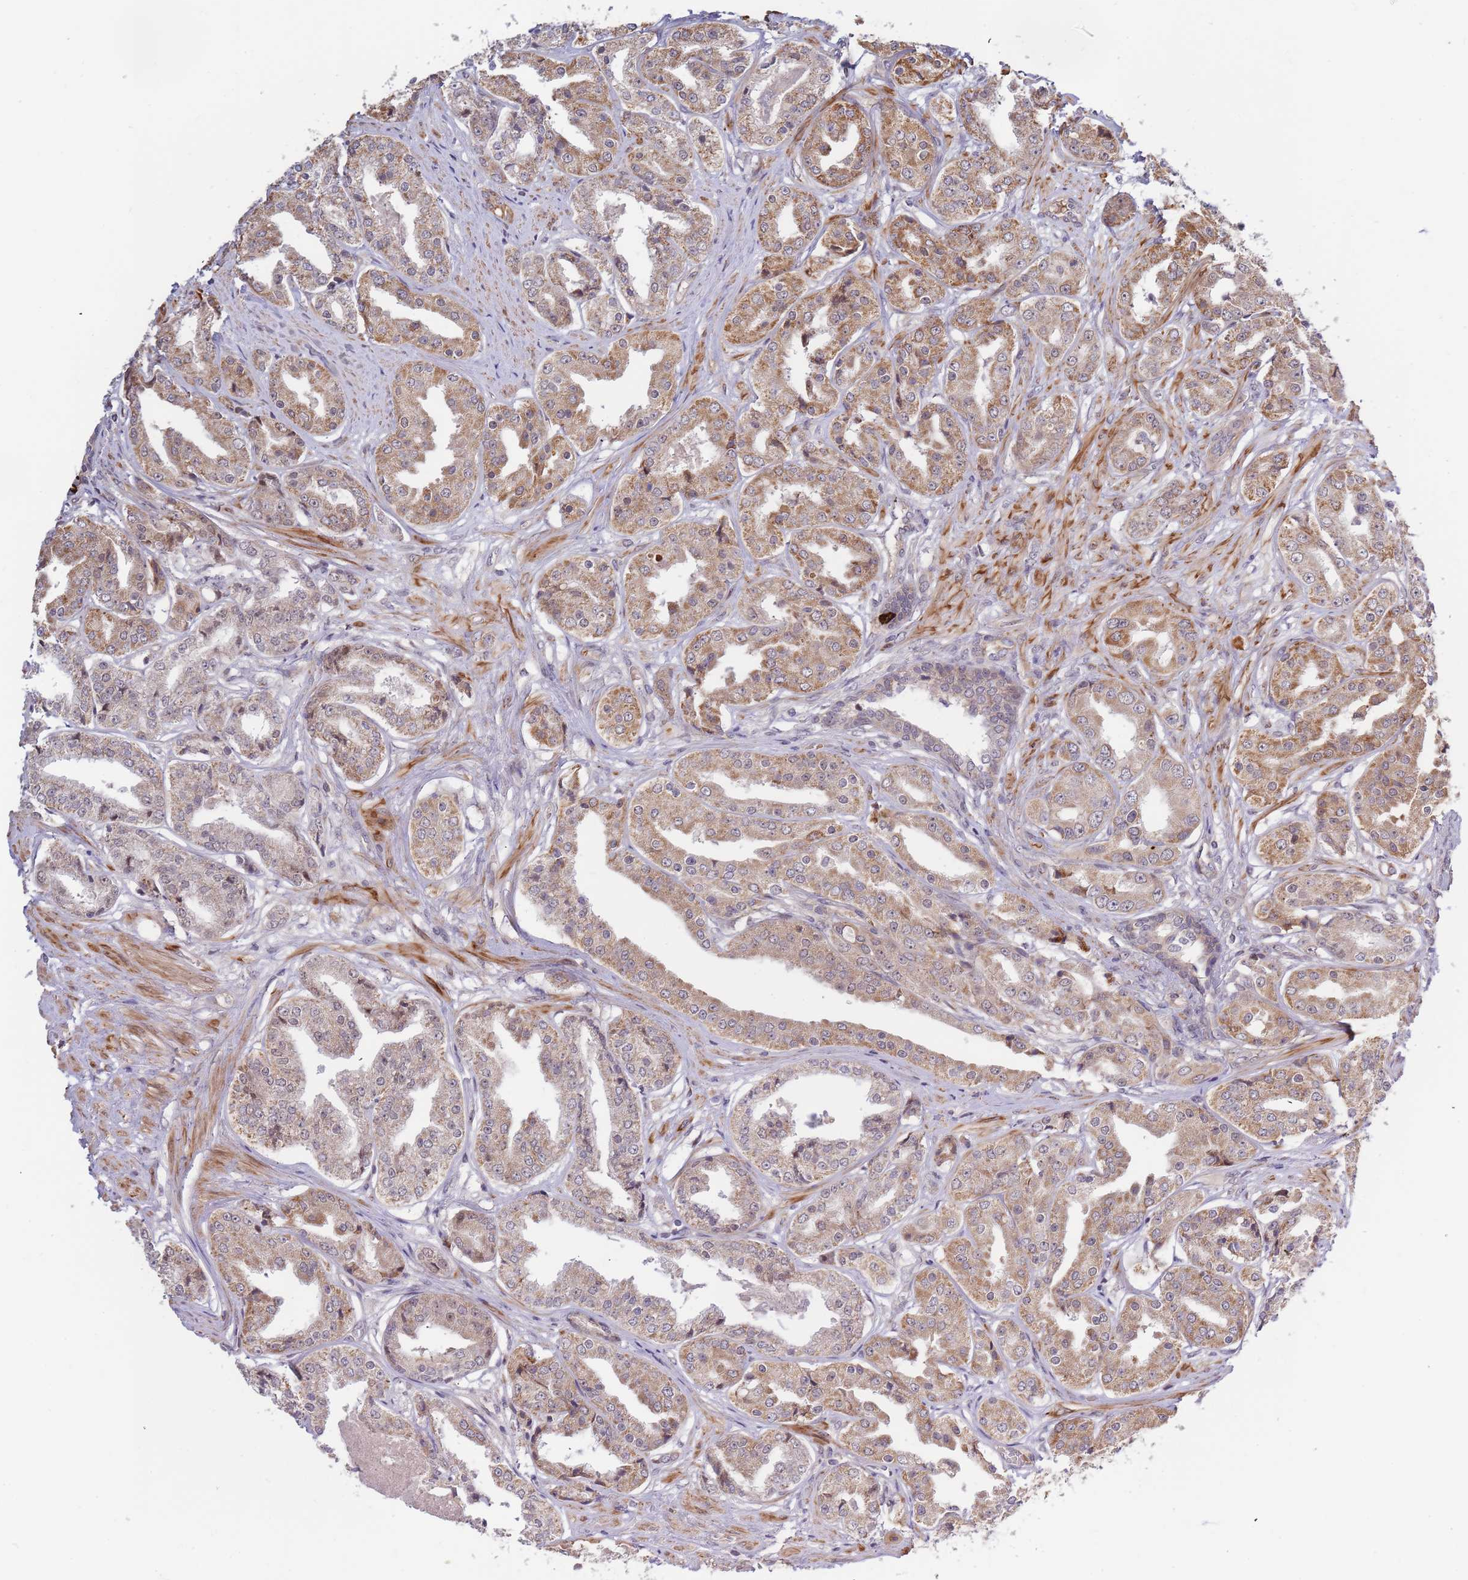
{"staining": {"intensity": "moderate", "quantity": "25%-75%", "location": "cytoplasmic/membranous"}, "tissue": "prostate cancer", "cell_type": "Tumor cells", "image_type": "cancer", "snomed": [{"axis": "morphology", "description": "Adenocarcinoma, High grade"}, {"axis": "topography", "description": "Prostate"}], "caption": "Prostate cancer stained with IHC displays moderate cytoplasmic/membranous positivity in approximately 25%-75% of tumor cells.", "gene": "HAUS3", "patient": {"sex": "male", "age": 63}}